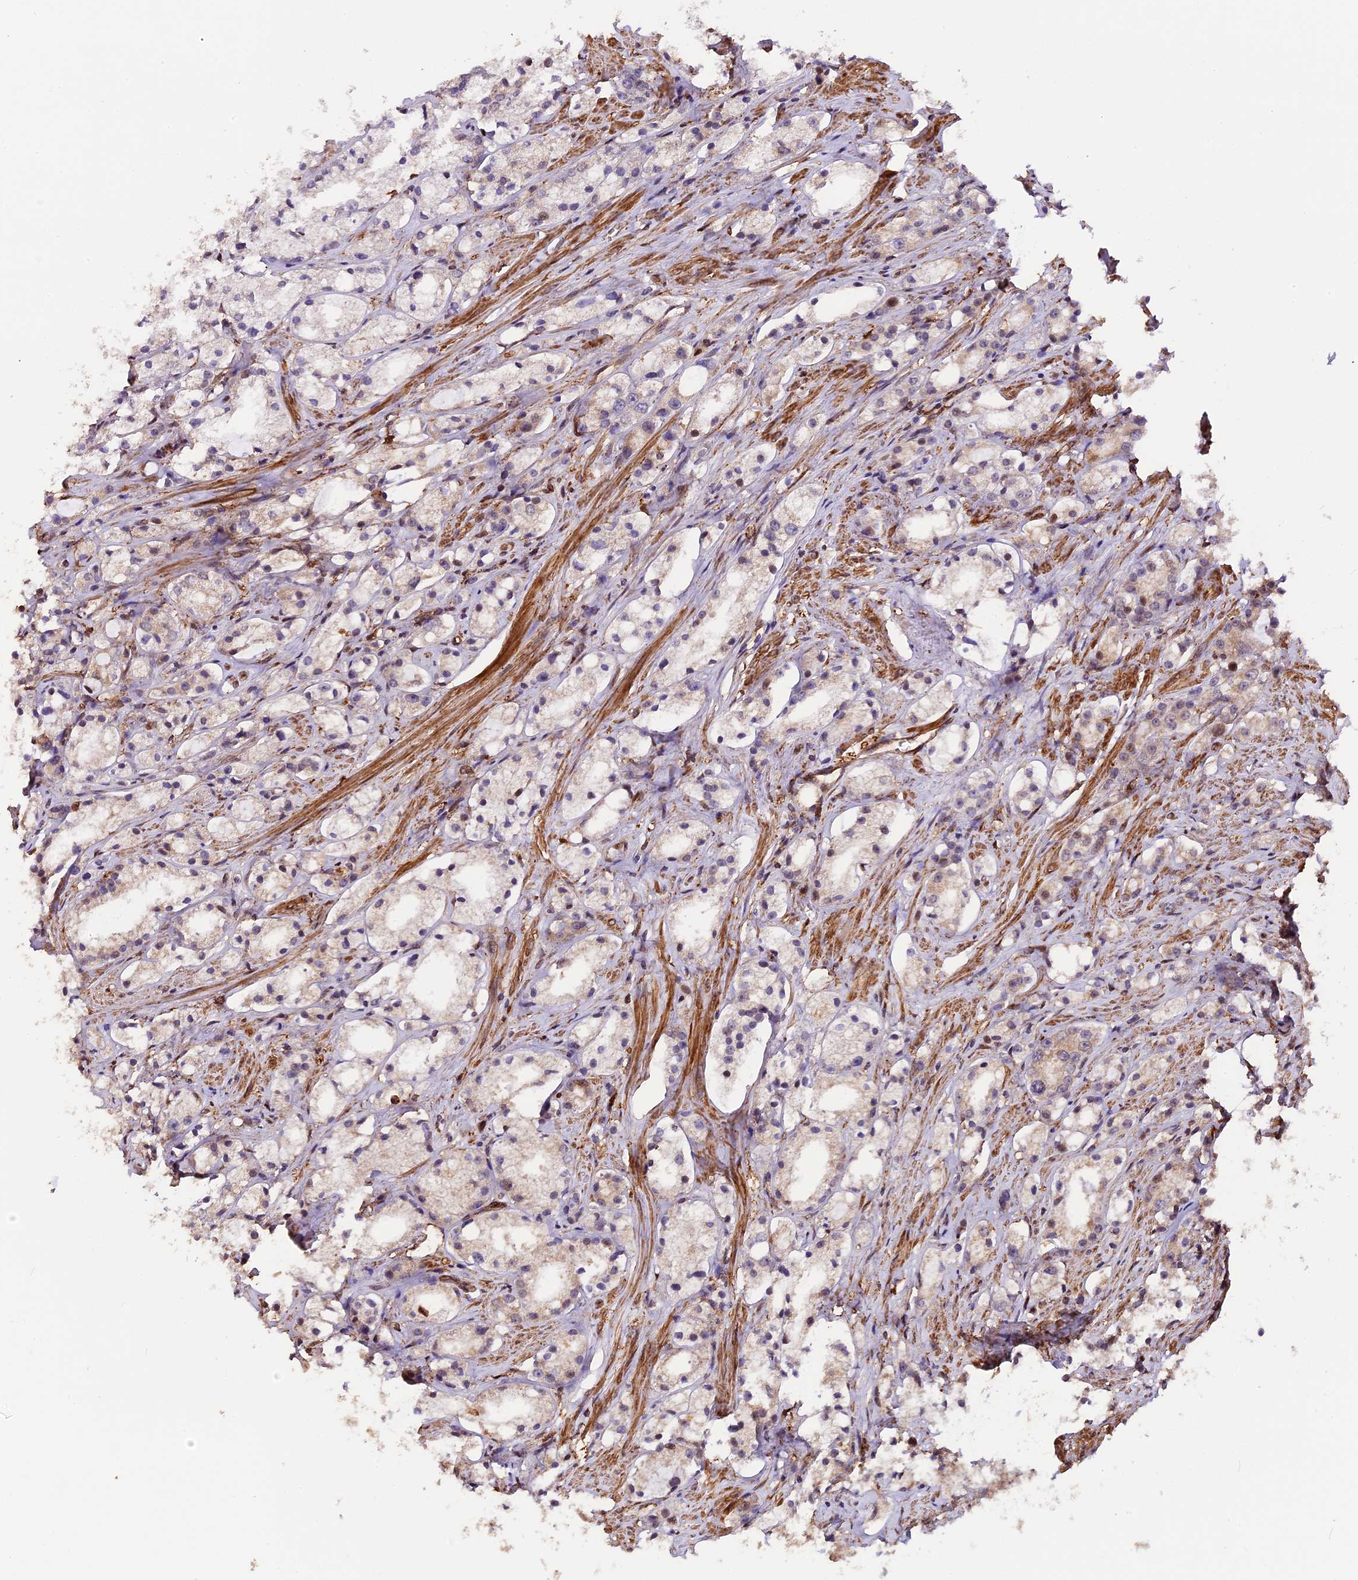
{"staining": {"intensity": "negative", "quantity": "none", "location": "none"}, "tissue": "prostate cancer", "cell_type": "Tumor cells", "image_type": "cancer", "snomed": [{"axis": "morphology", "description": "Adenocarcinoma, High grade"}, {"axis": "topography", "description": "Prostate"}], "caption": "Tumor cells are negative for brown protein staining in prostate cancer.", "gene": "HERPUD1", "patient": {"sex": "male", "age": 66}}